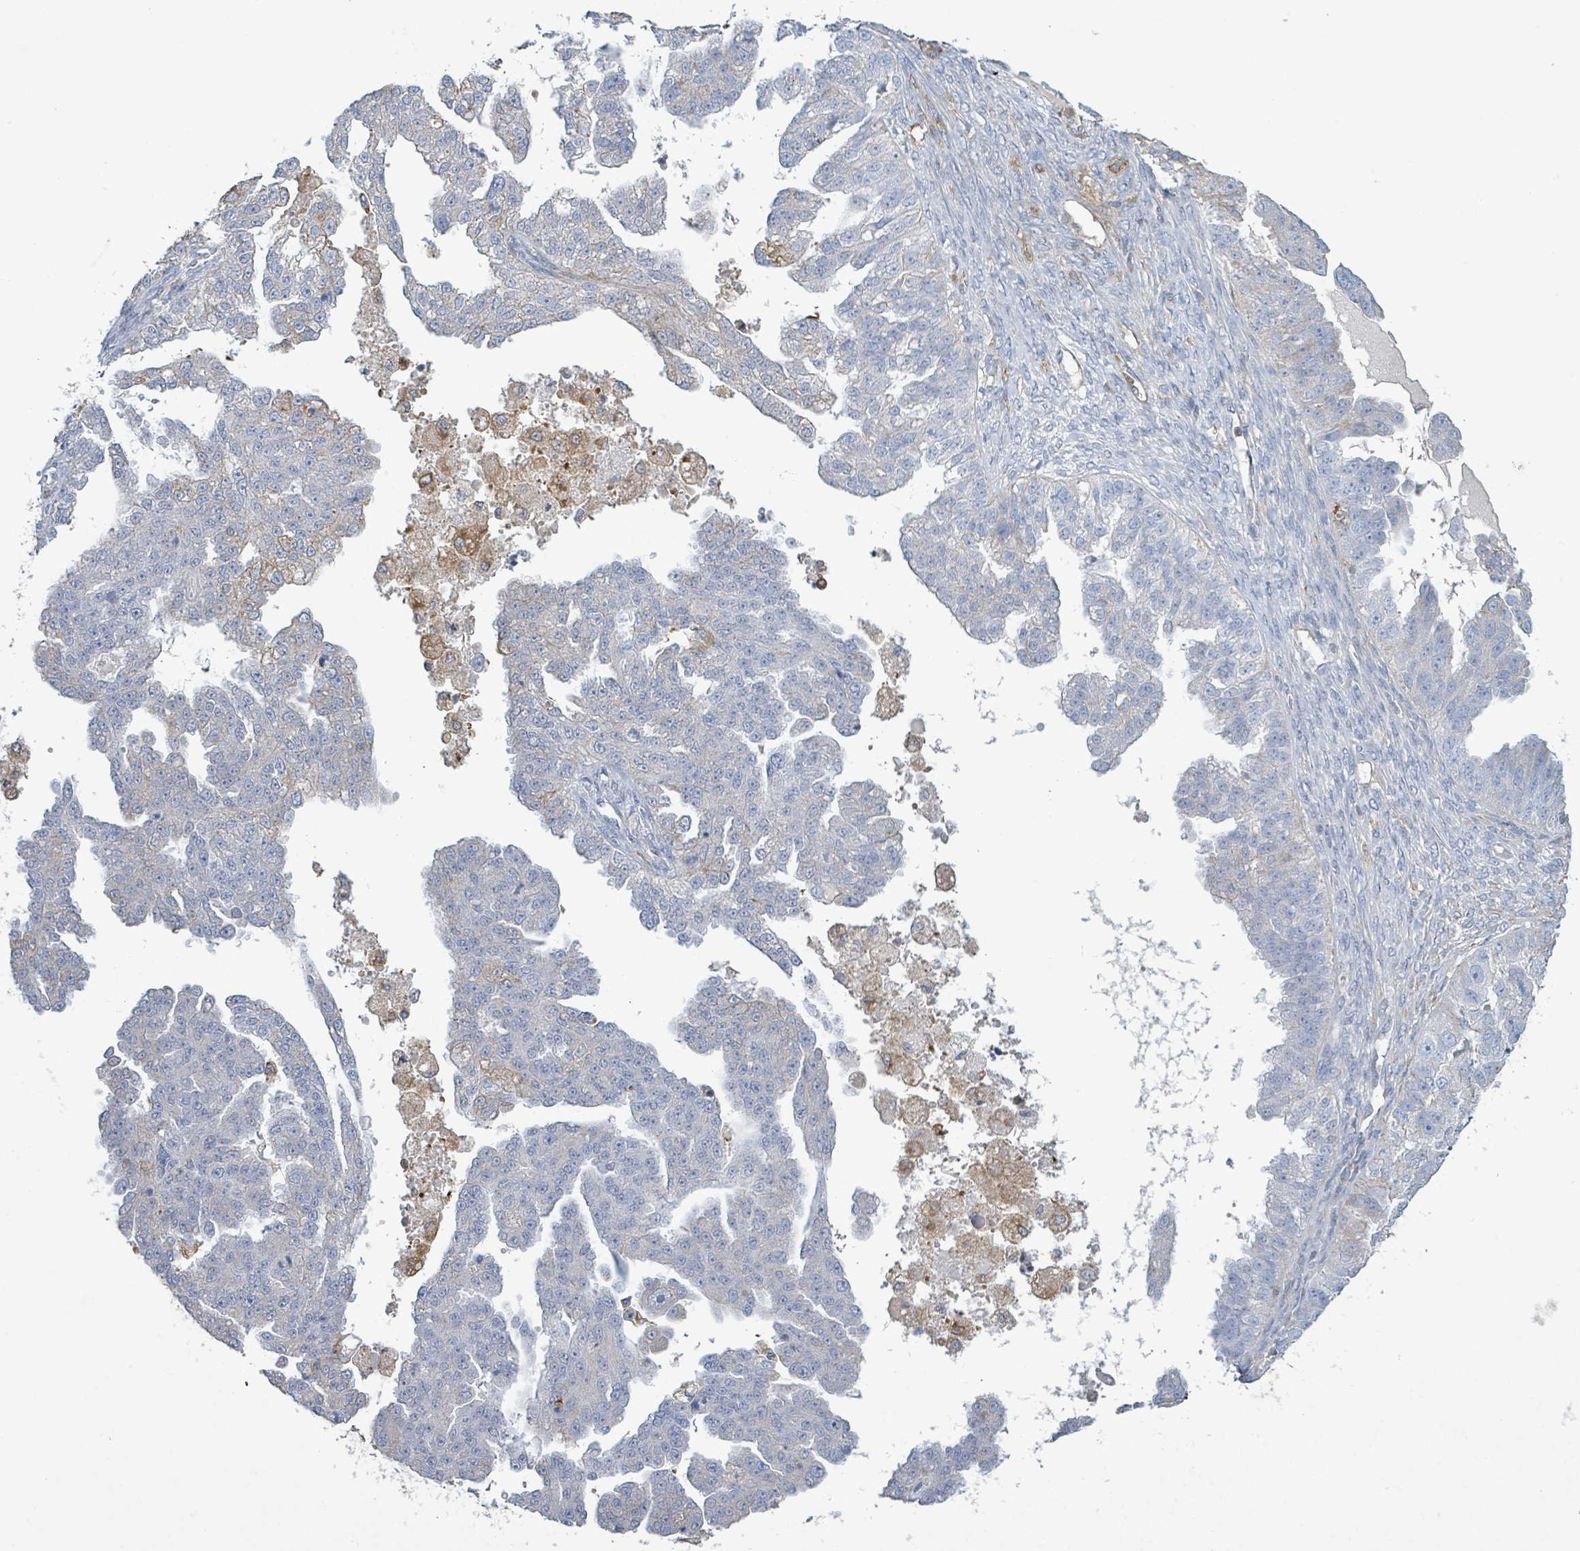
{"staining": {"intensity": "negative", "quantity": "none", "location": "none"}, "tissue": "ovarian cancer", "cell_type": "Tumor cells", "image_type": "cancer", "snomed": [{"axis": "morphology", "description": "Cystadenocarcinoma, serous, NOS"}, {"axis": "topography", "description": "Ovary"}], "caption": "This is an IHC photomicrograph of serous cystadenocarcinoma (ovarian). There is no expression in tumor cells.", "gene": "EGFL7", "patient": {"sex": "female", "age": 58}}